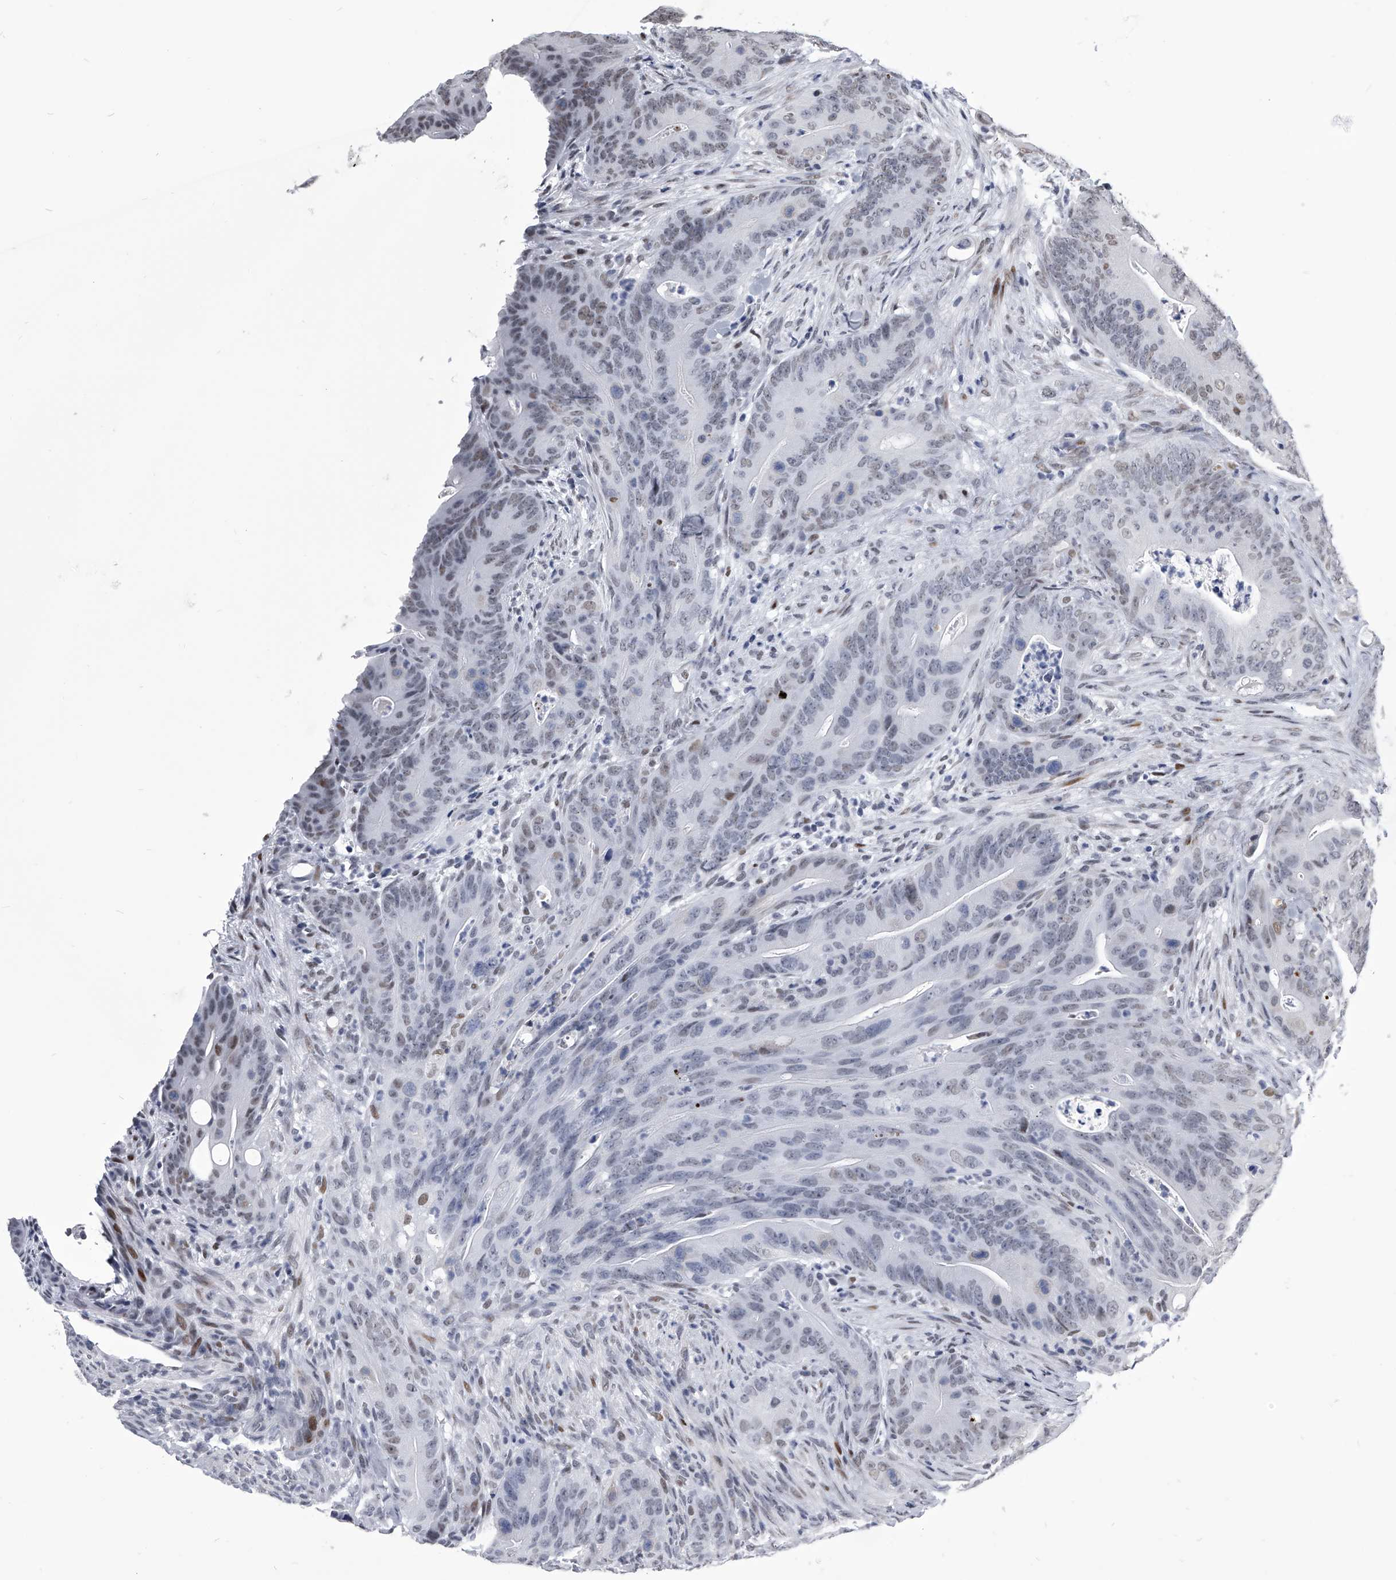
{"staining": {"intensity": "moderate", "quantity": "<25%", "location": "nuclear"}, "tissue": "colorectal cancer", "cell_type": "Tumor cells", "image_type": "cancer", "snomed": [{"axis": "morphology", "description": "Normal tissue, NOS"}, {"axis": "topography", "description": "Colon"}], "caption": "Protein expression analysis of colorectal cancer reveals moderate nuclear staining in approximately <25% of tumor cells. (brown staining indicates protein expression, while blue staining denotes nuclei).", "gene": "CMTR1", "patient": {"sex": "female", "age": 82}}